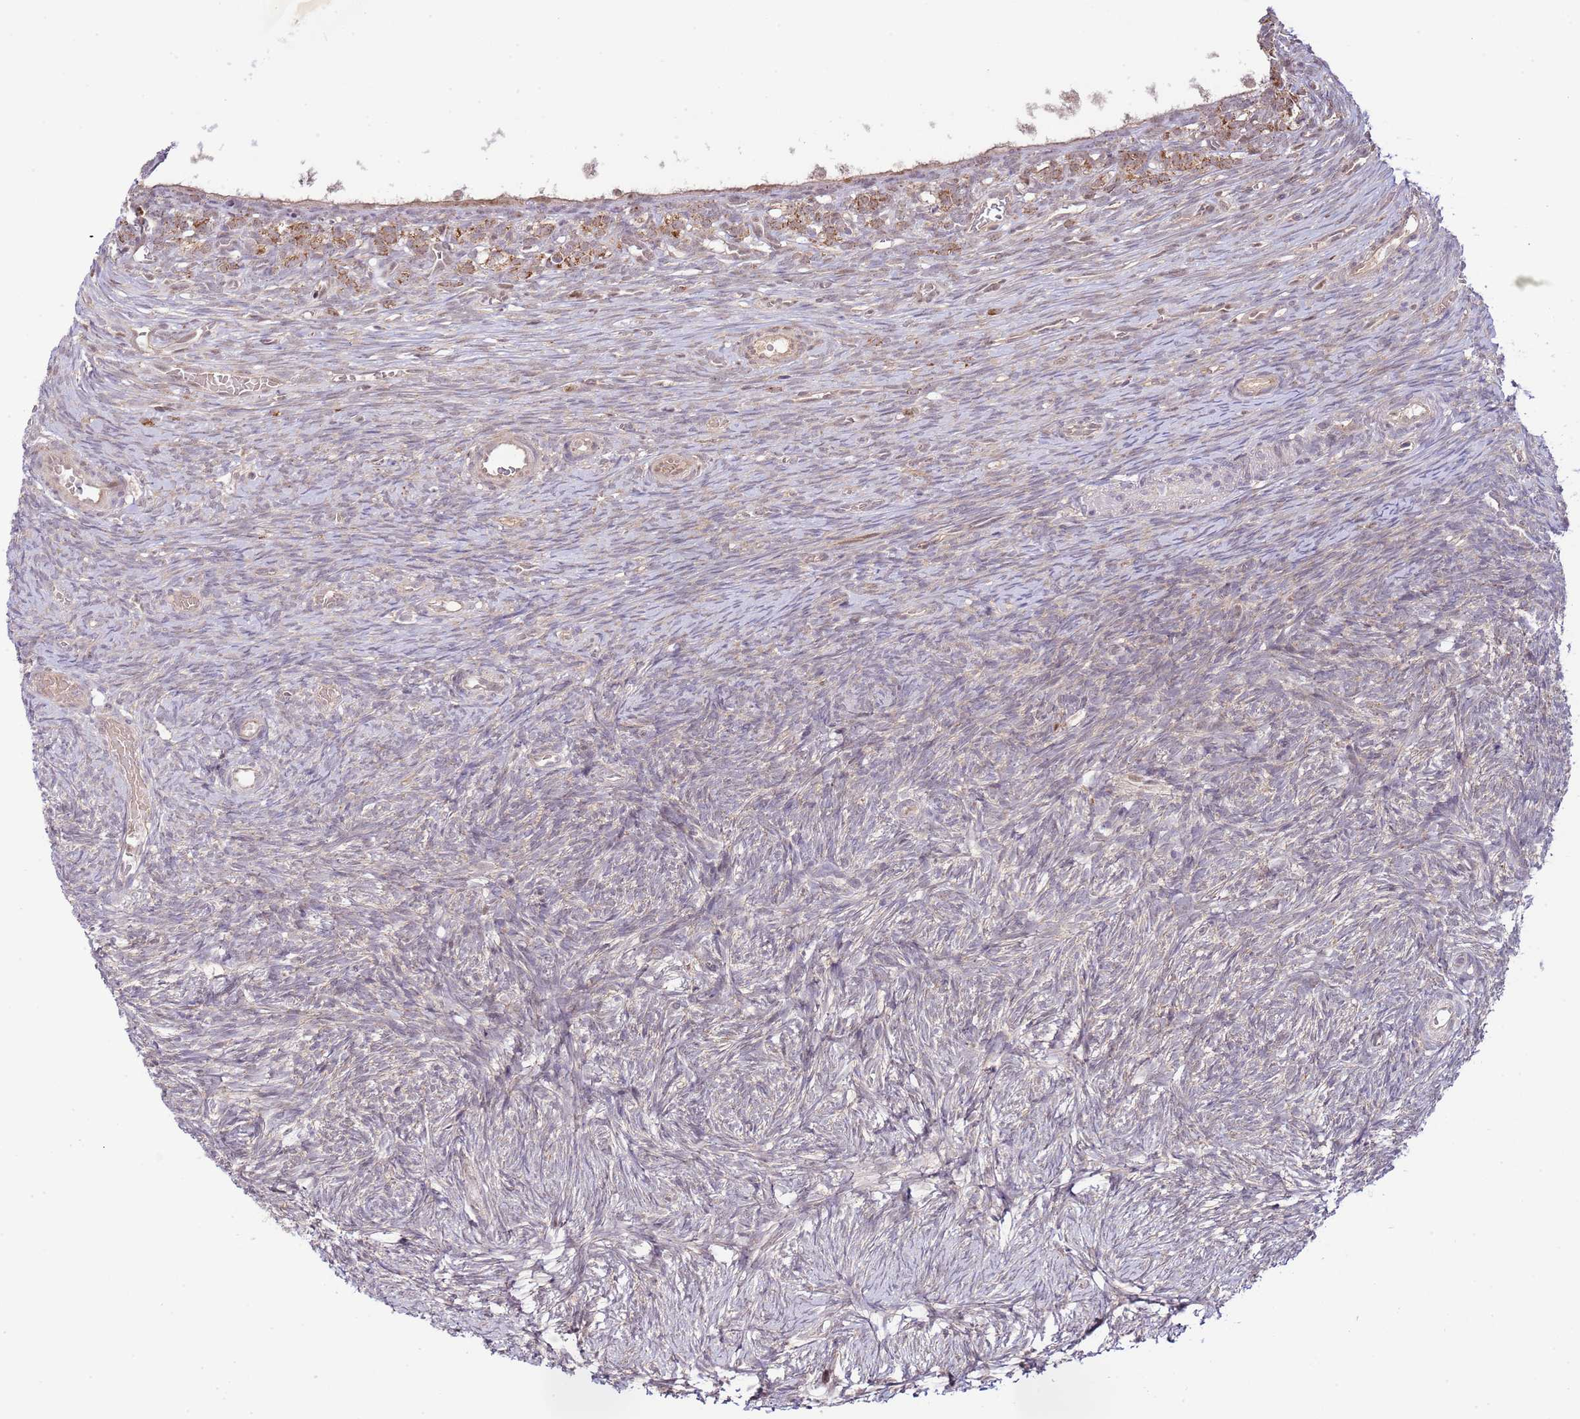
{"staining": {"intensity": "strong", "quantity": ">75%", "location": "cytoplasmic/membranous,nuclear"}, "tissue": "ovary", "cell_type": "Follicle cells", "image_type": "normal", "snomed": [{"axis": "morphology", "description": "Normal tissue, NOS"}, {"axis": "topography", "description": "Ovary"}], "caption": "A brown stain shows strong cytoplasmic/membranous,nuclear expression of a protein in follicle cells of benign ovary. The staining was performed using DAB, with brown indicating positive protein expression. Nuclei are stained blue with hematoxylin.", "gene": "CHD1", "patient": {"sex": "female", "age": 39}}